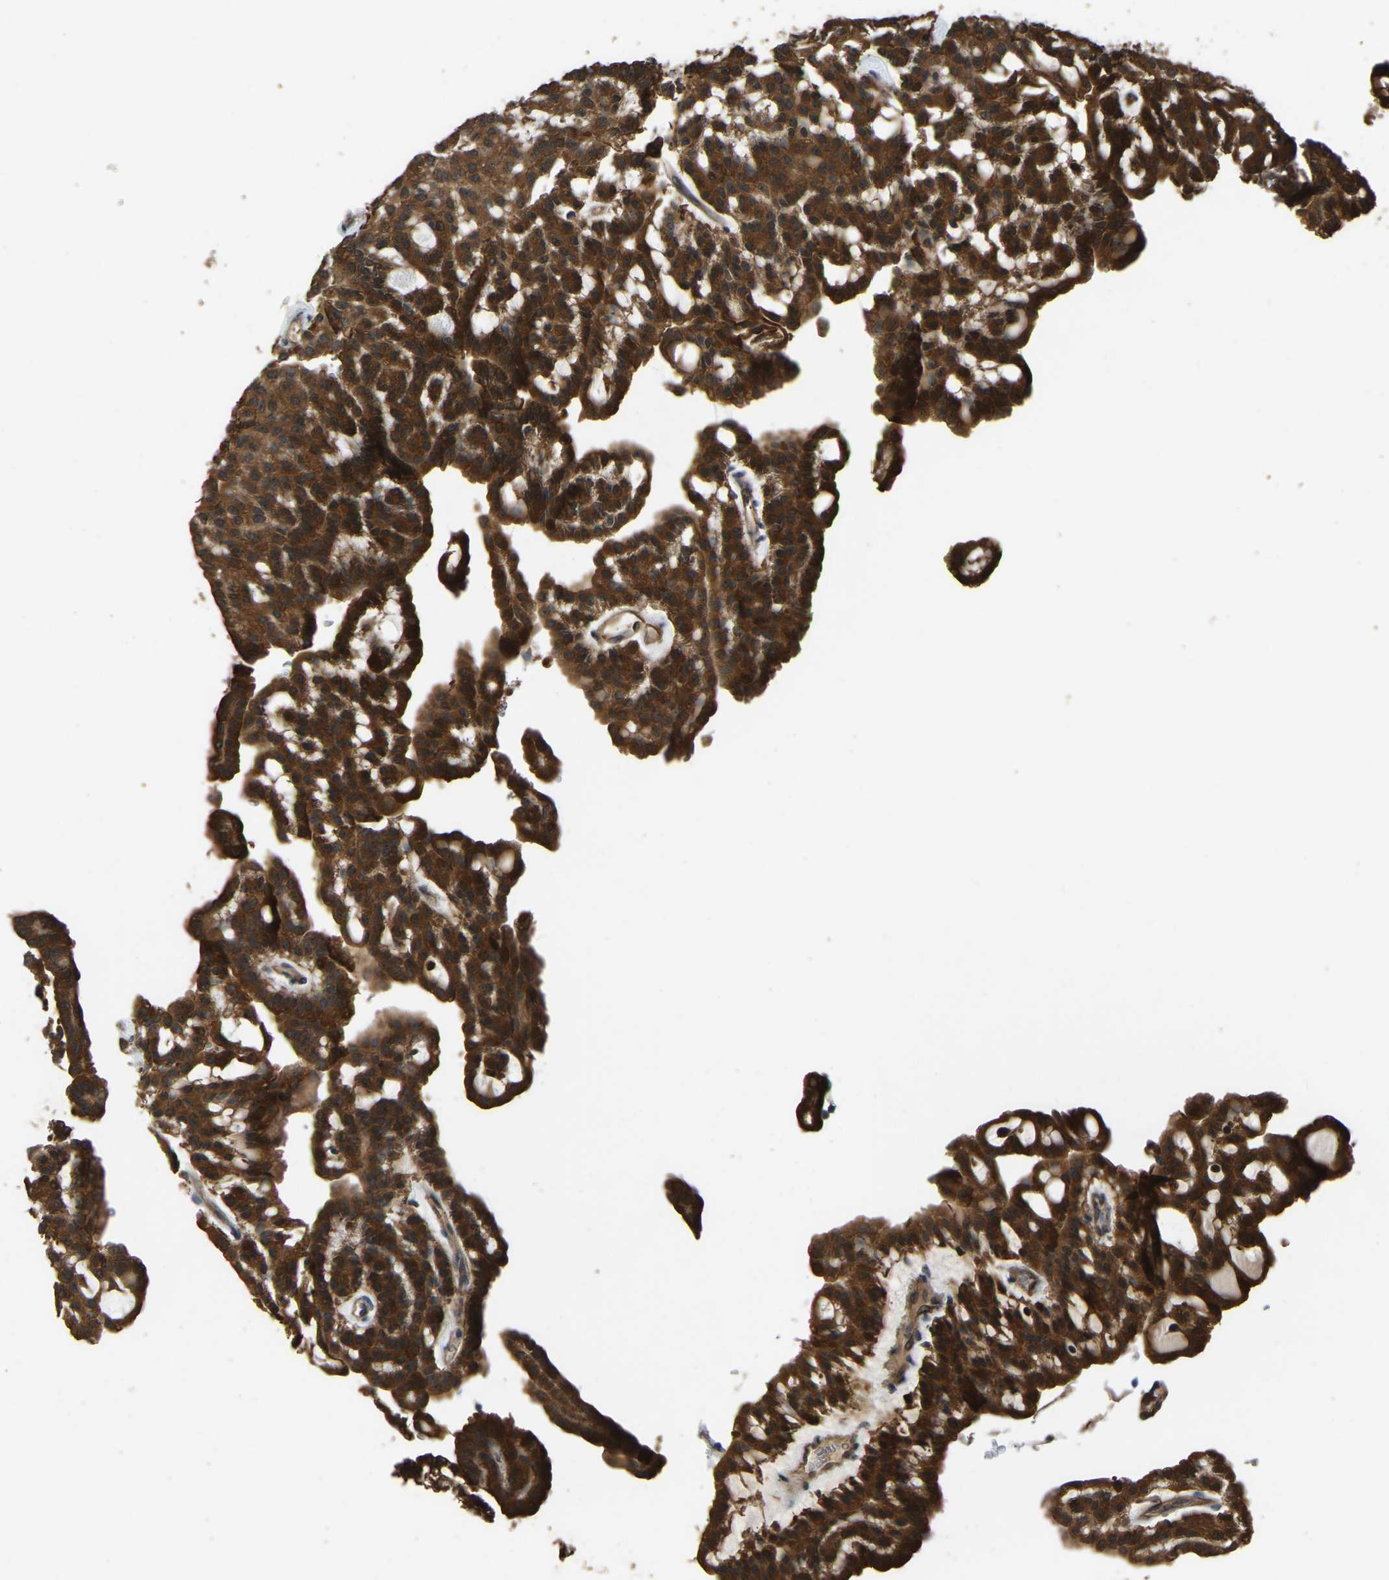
{"staining": {"intensity": "strong", "quantity": ">75%", "location": "cytoplasmic/membranous"}, "tissue": "renal cancer", "cell_type": "Tumor cells", "image_type": "cancer", "snomed": [{"axis": "morphology", "description": "Adenocarcinoma, NOS"}, {"axis": "topography", "description": "Kidney"}], "caption": "Immunohistochemistry staining of renal cancer, which displays high levels of strong cytoplasmic/membranous staining in about >75% of tumor cells indicating strong cytoplasmic/membranous protein staining. The staining was performed using DAB (brown) for protein detection and nuclei were counterstained in hematoxylin (blue).", "gene": "FHIT", "patient": {"sex": "male", "age": 63}}